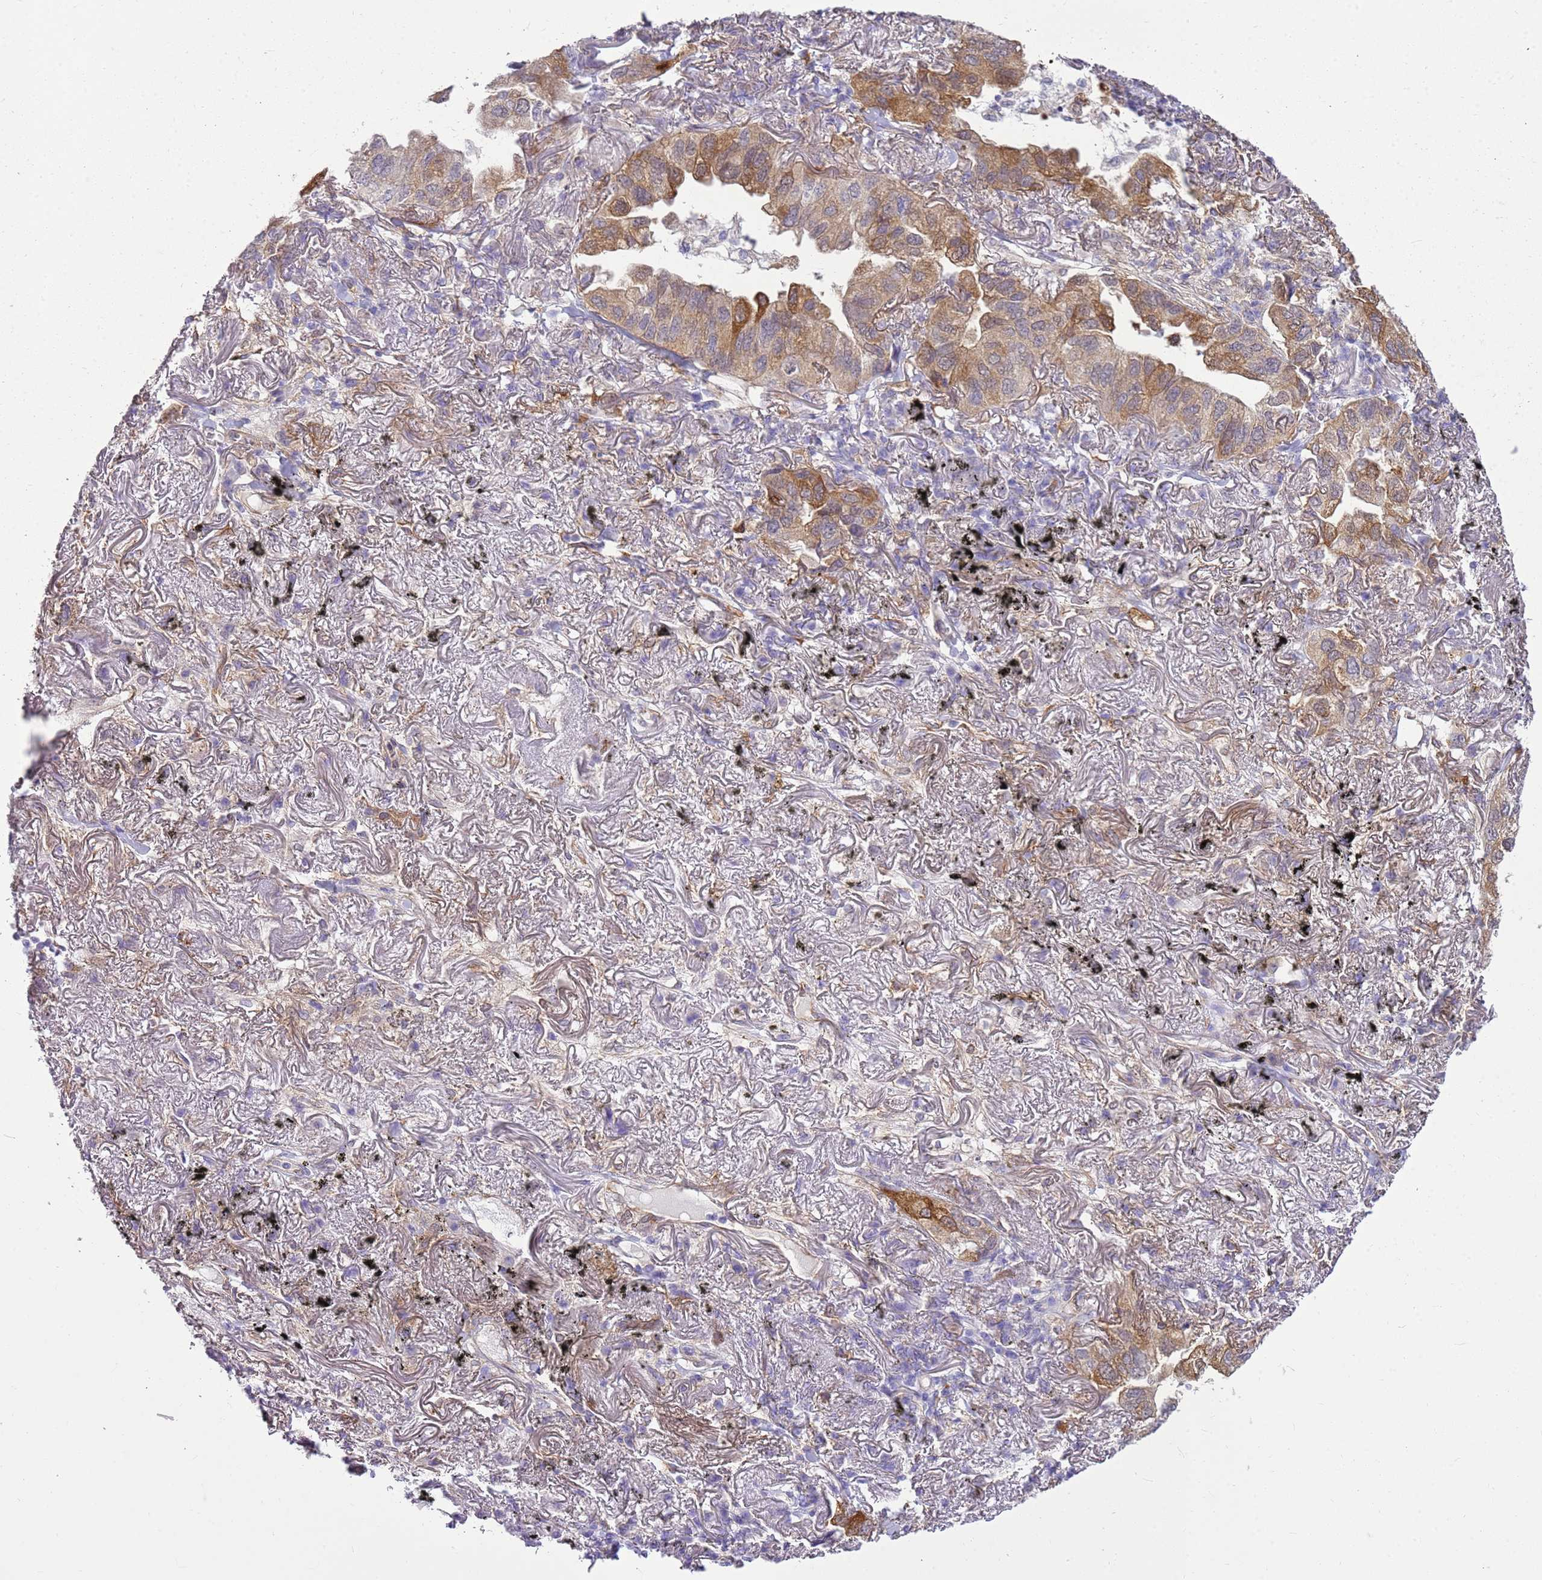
{"staining": {"intensity": "moderate", "quantity": ">75%", "location": "cytoplasmic/membranous"}, "tissue": "lung cancer", "cell_type": "Tumor cells", "image_type": "cancer", "snomed": [{"axis": "morphology", "description": "Adenocarcinoma, NOS"}, {"axis": "topography", "description": "Lung"}], "caption": "An image of human adenocarcinoma (lung) stained for a protein demonstrates moderate cytoplasmic/membranous brown staining in tumor cells. (DAB IHC, brown staining for protein, blue staining for nuclei).", "gene": "HSPB1", "patient": {"sex": "male", "age": 65}}